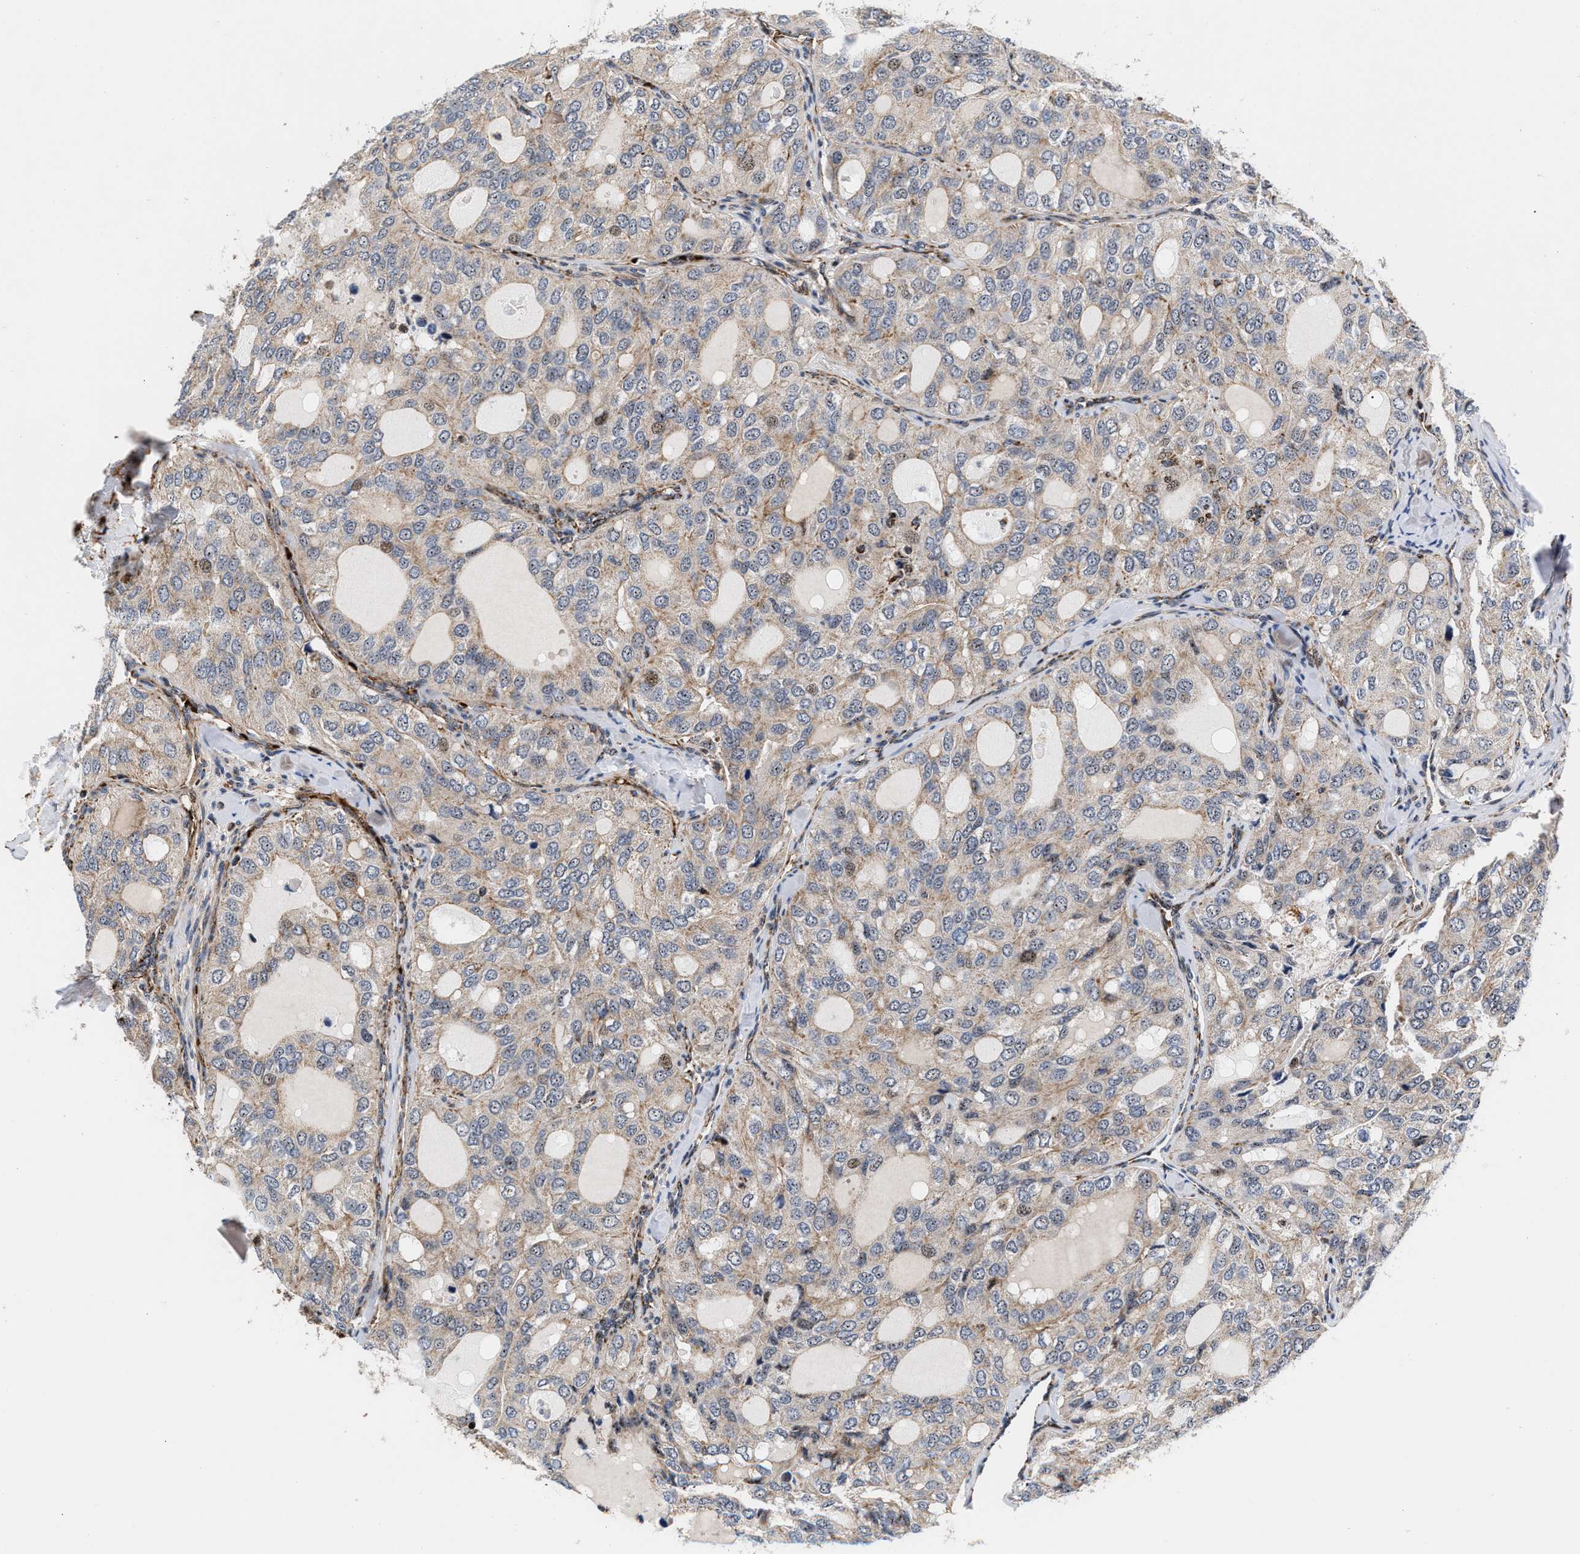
{"staining": {"intensity": "negative", "quantity": "none", "location": "none"}, "tissue": "thyroid cancer", "cell_type": "Tumor cells", "image_type": "cancer", "snomed": [{"axis": "morphology", "description": "Follicular adenoma carcinoma, NOS"}, {"axis": "topography", "description": "Thyroid gland"}], "caption": "This is a photomicrograph of immunohistochemistry staining of thyroid cancer (follicular adenoma carcinoma), which shows no positivity in tumor cells.", "gene": "SGK1", "patient": {"sex": "male", "age": 75}}